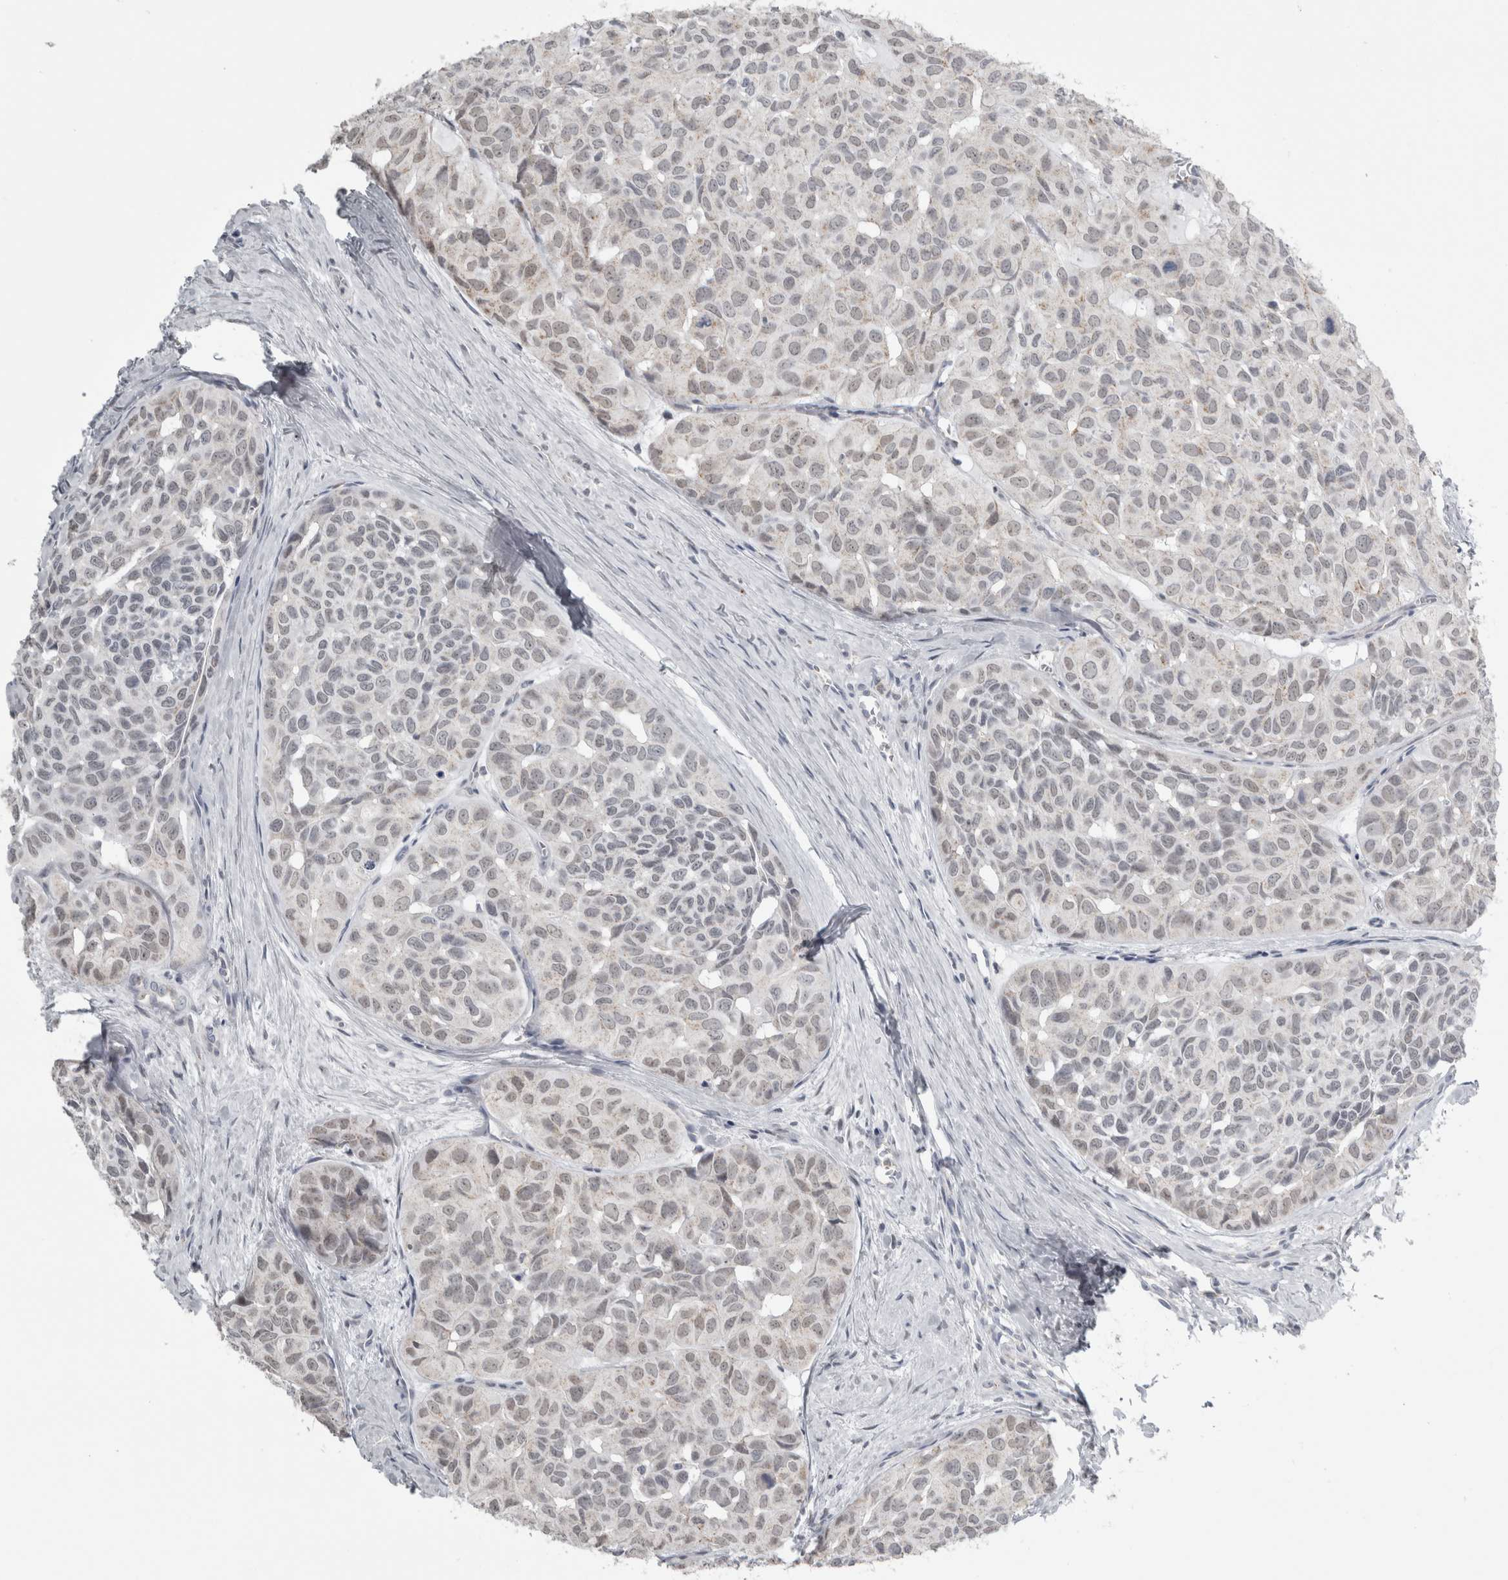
{"staining": {"intensity": "negative", "quantity": "none", "location": "none"}, "tissue": "head and neck cancer", "cell_type": "Tumor cells", "image_type": "cancer", "snomed": [{"axis": "morphology", "description": "Adenocarcinoma, NOS"}, {"axis": "topography", "description": "Salivary gland, NOS"}, {"axis": "topography", "description": "Head-Neck"}], "caption": "There is no significant expression in tumor cells of head and neck cancer. (Brightfield microscopy of DAB immunohistochemistry at high magnification).", "gene": "PLIN1", "patient": {"sex": "female", "age": 76}}